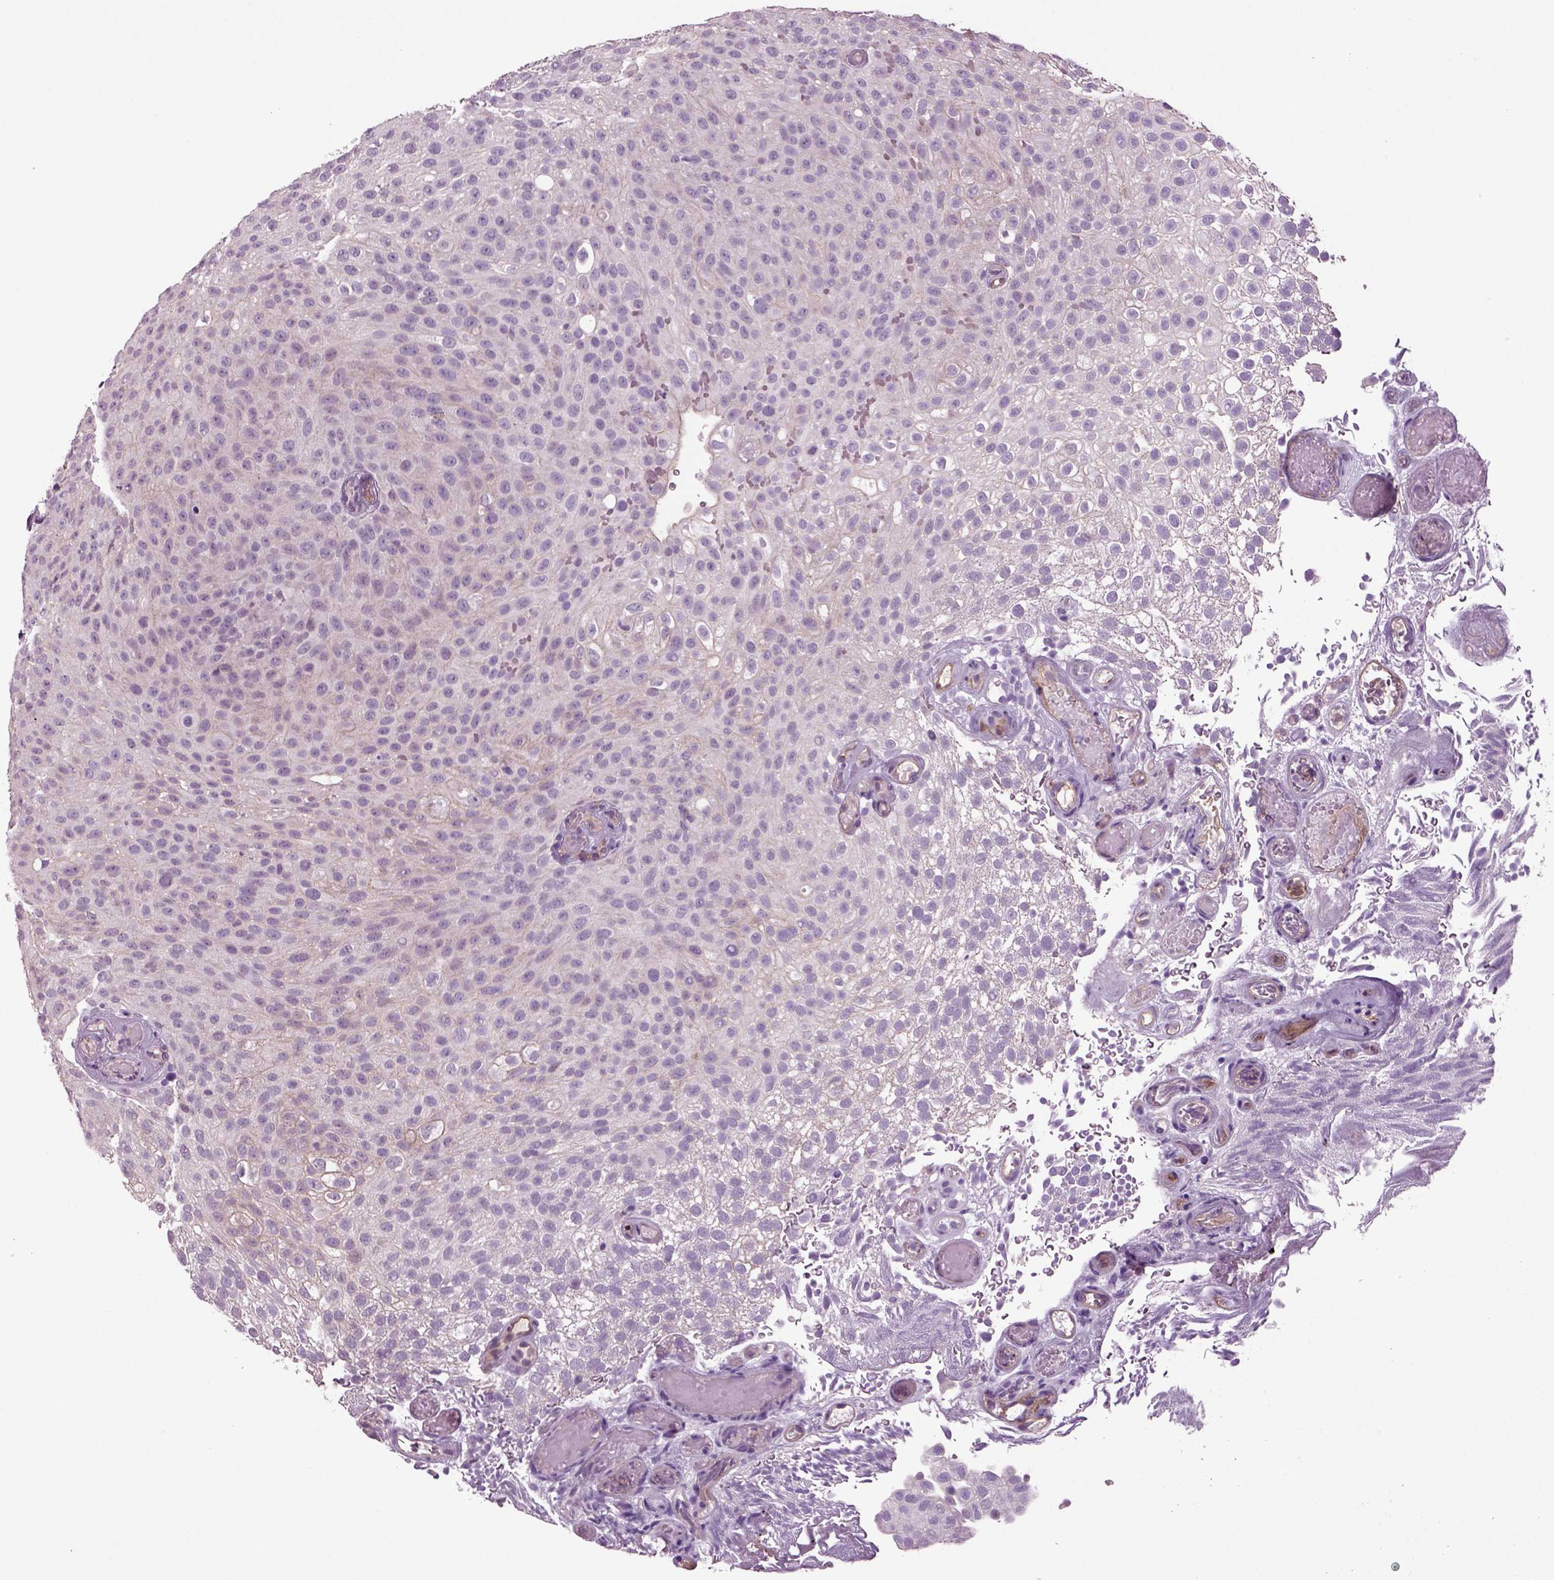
{"staining": {"intensity": "weak", "quantity": "<25%", "location": "cytoplasmic/membranous"}, "tissue": "urothelial cancer", "cell_type": "Tumor cells", "image_type": "cancer", "snomed": [{"axis": "morphology", "description": "Urothelial carcinoma, Low grade"}, {"axis": "topography", "description": "Urinary bladder"}], "caption": "The immunohistochemistry (IHC) histopathology image has no significant staining in tumor cells of urothelial cancer tissue.", "gene": "COL9A2", "patient": {"sex": "male", "age": 78}}